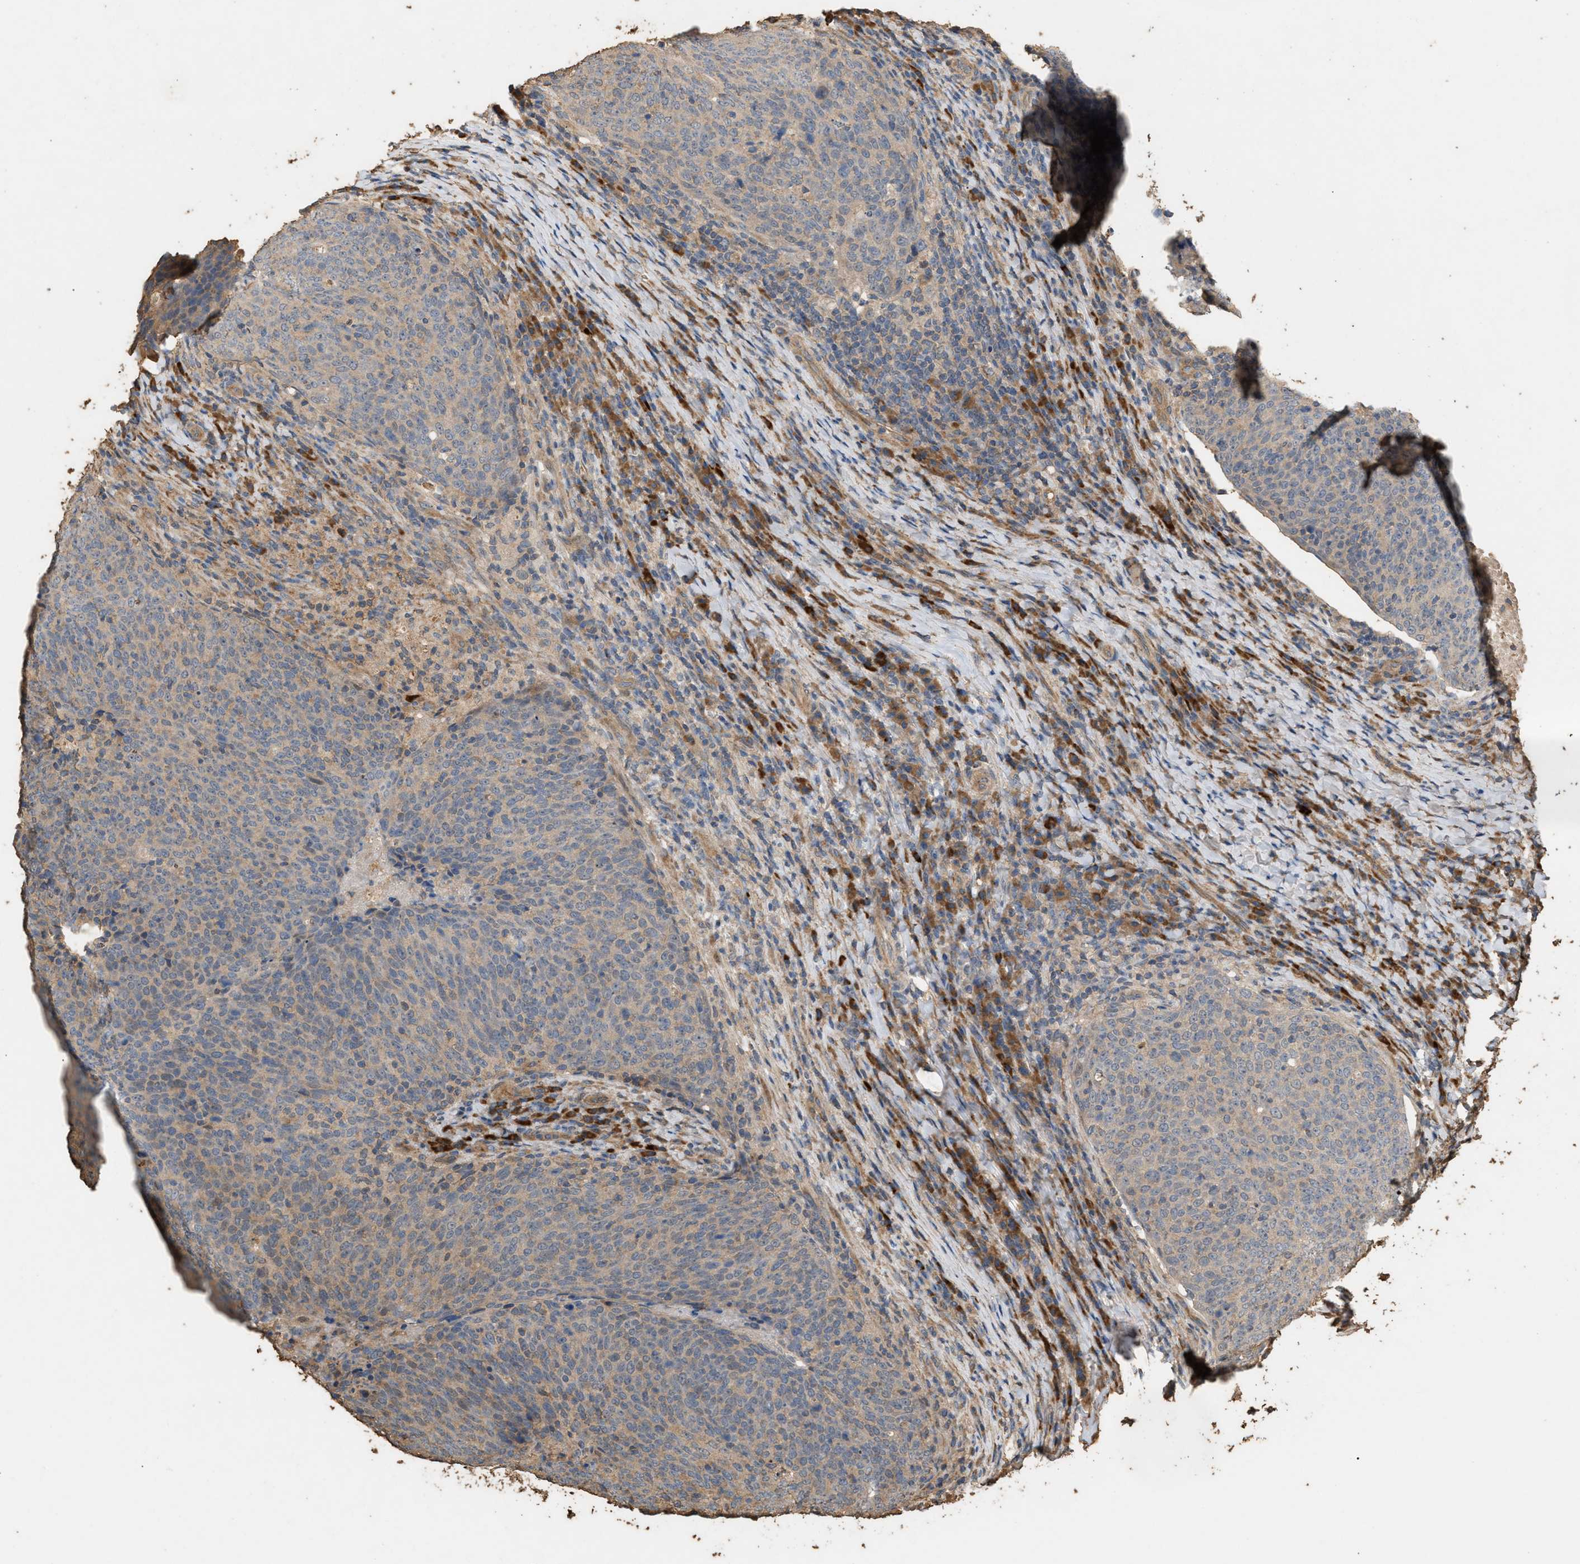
{"staining": {"intensity": "weak", "quantity": "<25%", "location": "cytoplasmic/membranous"}, "tissue": "head and neck cancer", "cell_type": "Tumor cells", "image_type": "cancer", "snomed": [{"axis": "morphology", "description": "Squamous cell carcinoma, NOS"}, {"axis": "morphology", "description": "Squamous cell carcinoma, metastatic, NOS"}, {"axis": "topography", "description": "Lymph node"}, {"axis": "topography", "description": "Head-Neck"}], "caption": "Immunohistochemical staining of human head and neck cancer displays no significant expression in tumor cells. (DAB immunohistochemistry with hematoxylin counter stain).", "gene": "DCAF7", "patient": {"sex": "male", "age": 62}}